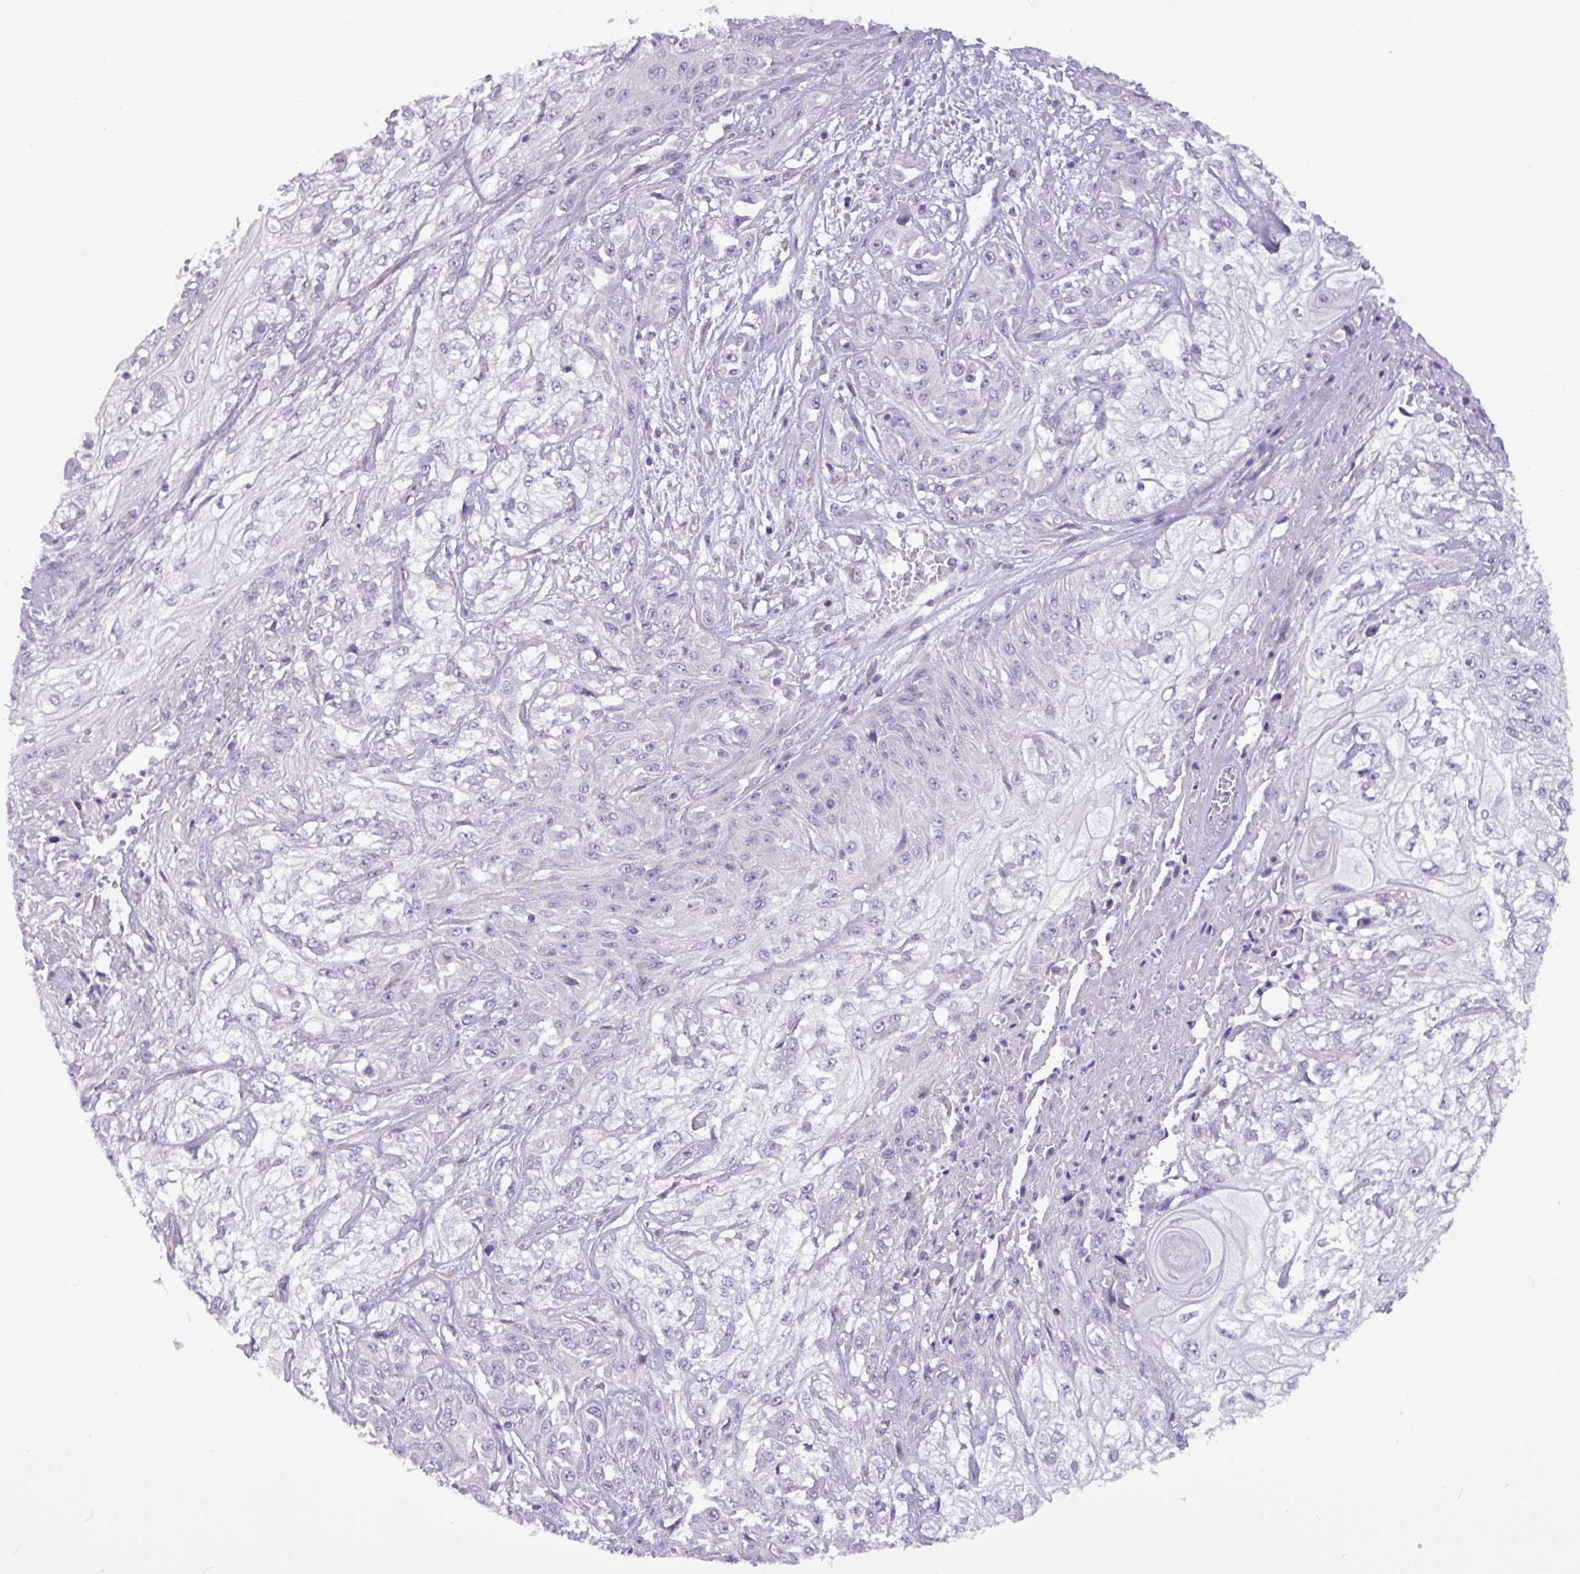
{"staining": {"intensity": "negative", "quantity": "none", "location": "none"}, "tissue": "skin cancer", "cell_type": "Tumor cells", "image_type": "cancer", "snomed": [{"axis": "morphology", "description": "Squamous cell carcinoma, NOS"}, {"axis": "morphology", "description": "Squamous cell carcinoma, metastatic, NOS"}, {"axis": "topography", "description": "Skin"}, {"axis": "topography", "description": "Lymph node"}], "caption": "IHC of skin cancer (squamous cell carcinoma) exhibits no expression in tumor cells. The staining is performed using DAB brown chromogen with nuclei counter-stained in using hematoxylin.", "gene": "SLC38A1", "patient": {"sex": "male", "age": 75}}